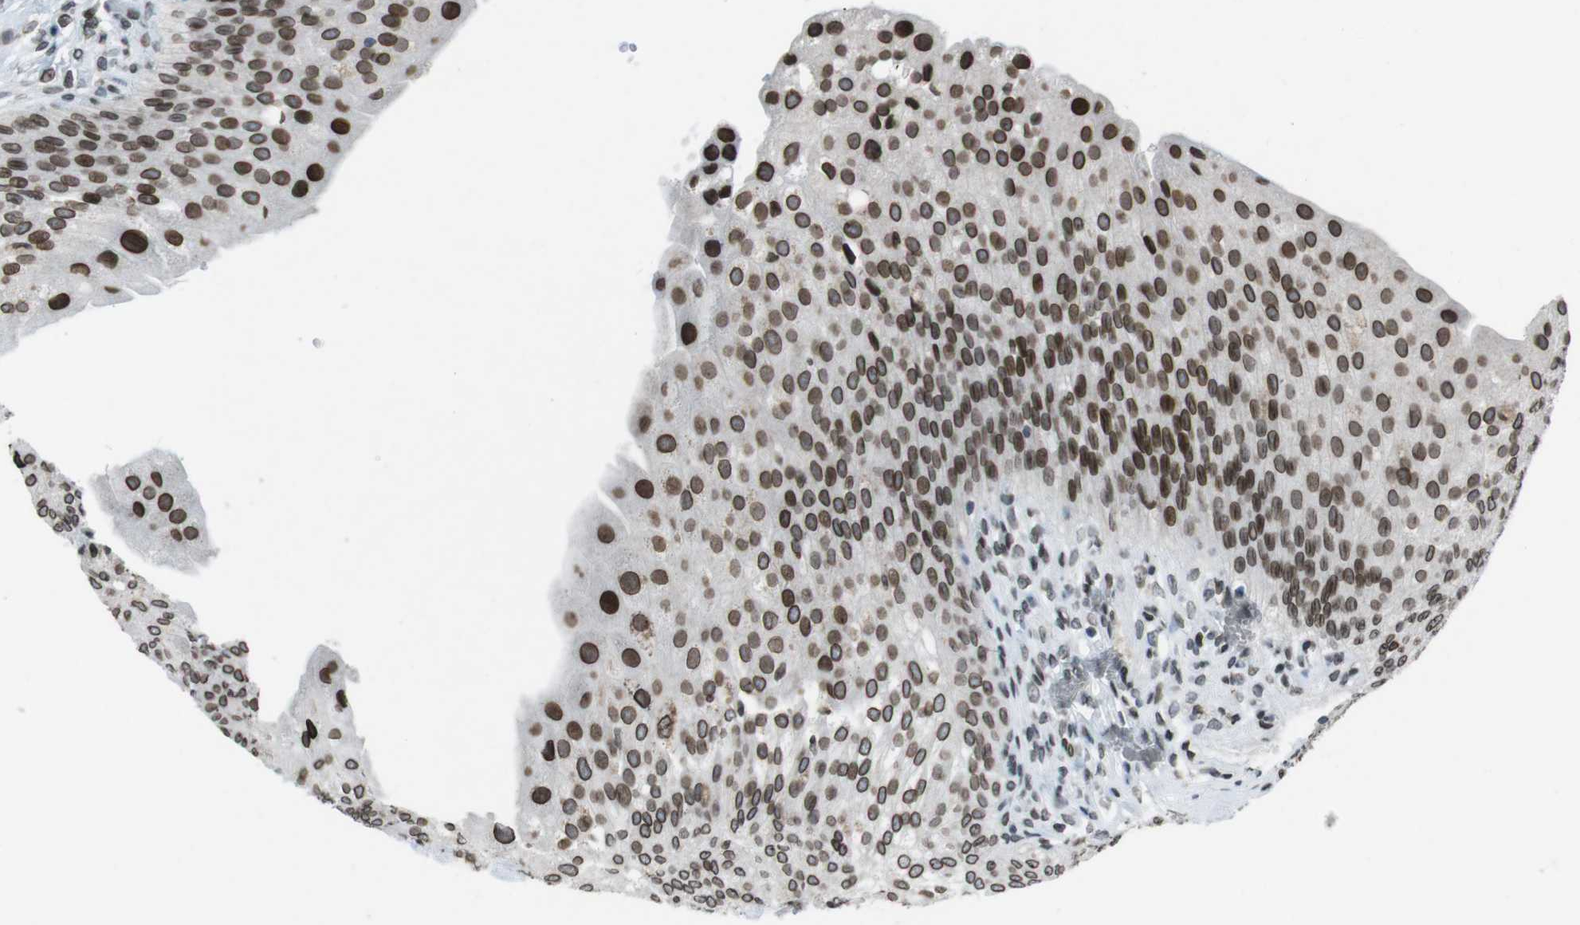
{"staining": {"intensity": "strong", "quantity": ">75%", "location": "cytoplasmic/membranous,nuclear"}, "tissue": "urinary bladder", "cell_type": "Urothelial cells", "image_type": "normal", "snomed": [{"axis": "morphology", "description": "Normal tissue, NOS"}, {"axis": "morphology", "description": "Urothelial carcinoma, High grade"}, {"axis": "topography", "description": "Urinary bladder"}], "caption": "Immunohistochemical staining of benign urinary bladder reveals high levels of strong cytoplasmic/membranous,nuclear expression in approximately >75% of urothelial cells.", "gene": "MAD1L1", "patient": {"sex": "male", "age": 46}}